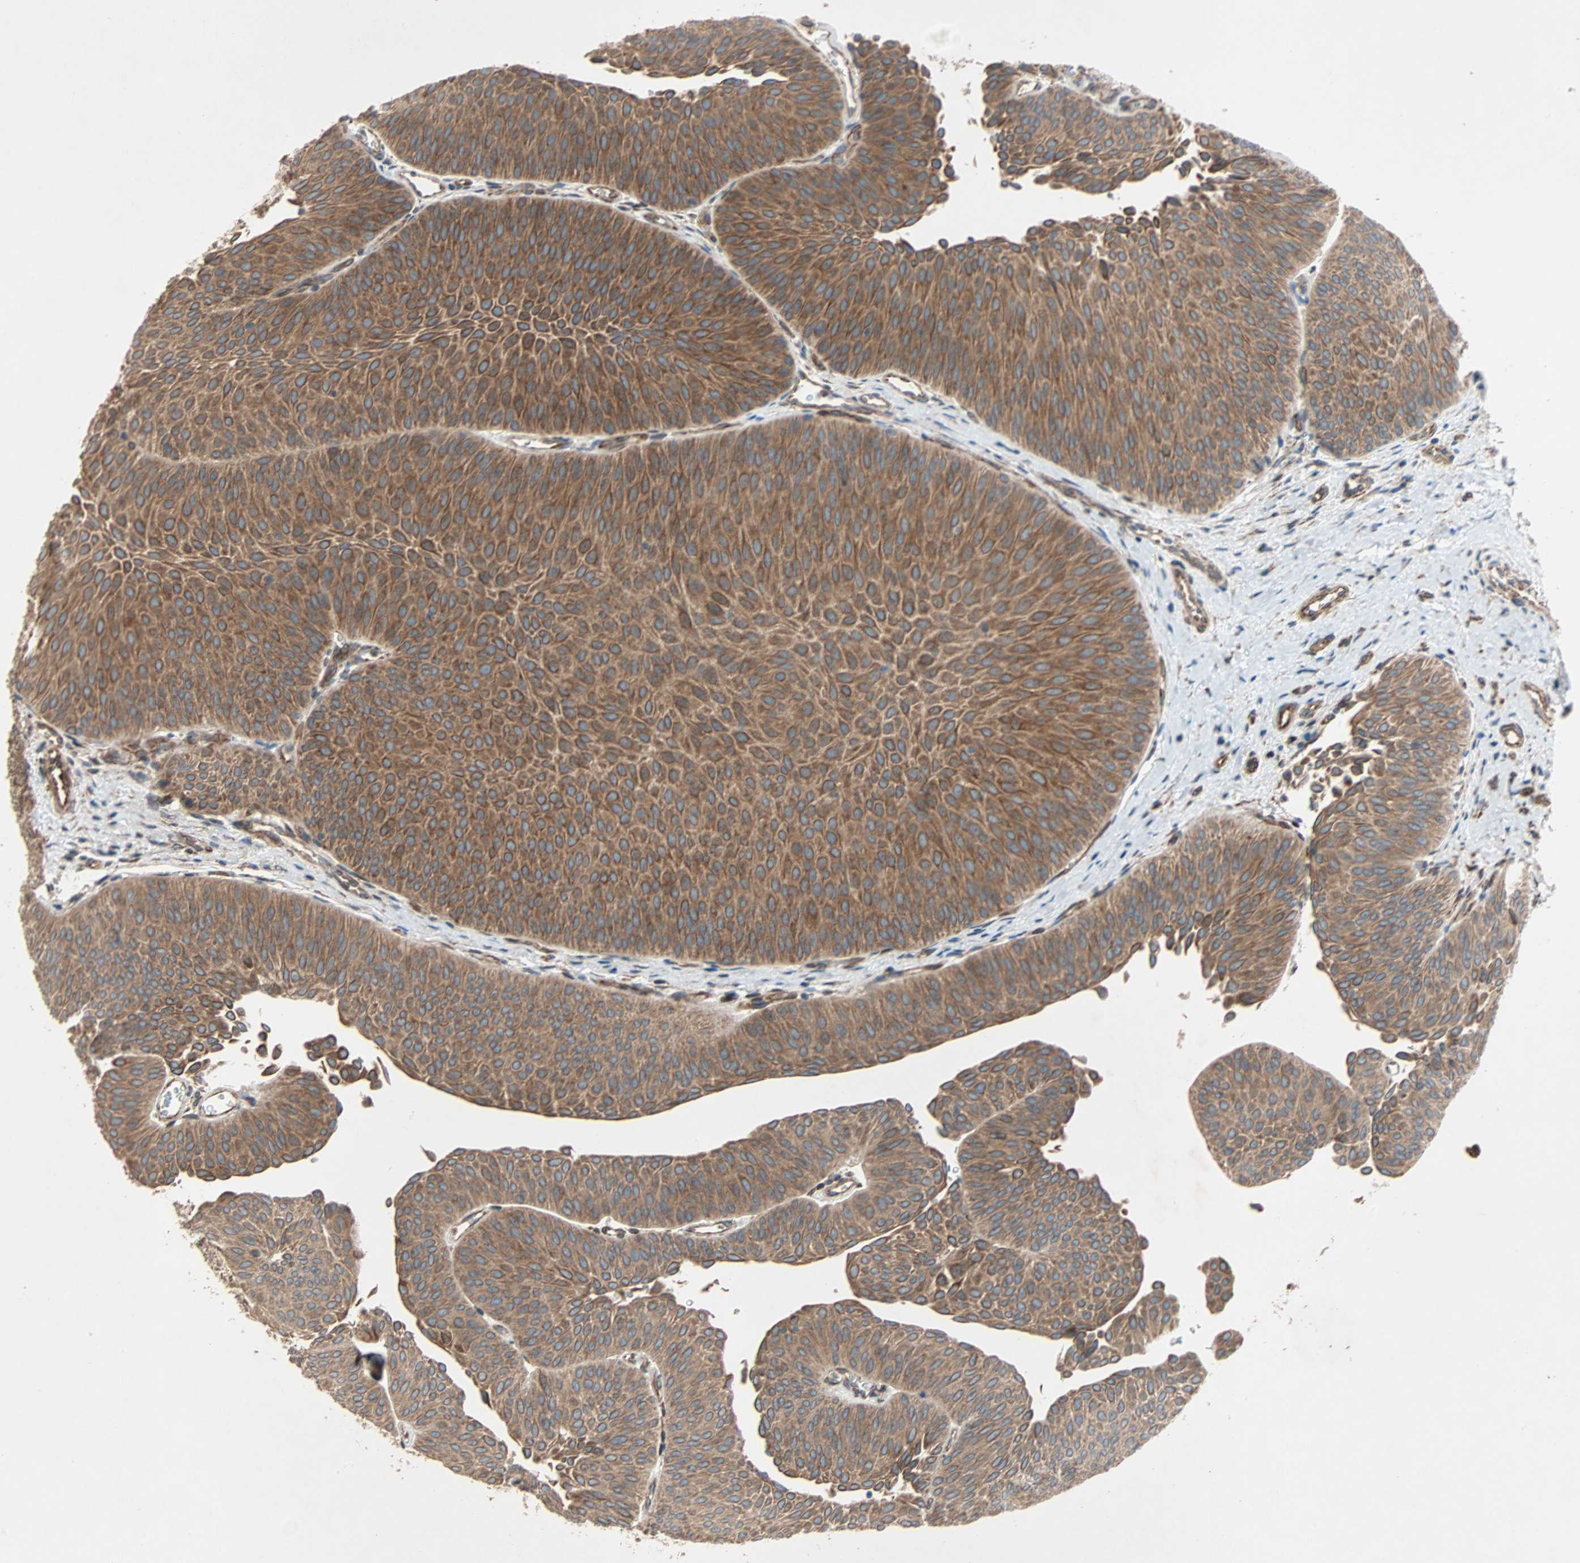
{"staining": {"intensity": "moderate", "quantity": ">75%", "location": "cytoplasmic/membranous"}, "tissue": "urothelial cancer", "cell_type": "Tumor cells", "image_type": "cancer", "snomed": [{"axis": "morphology", "description": "Urothelial carcinoma, Low grade"}, {"axis": "topography", "description": "Urinary bladder"}], "caption": "Protein expression analysis of urothelial cancer displays moderate cytoplasmic/membranous expression in about >75% of tumor cells.", "gene": "XYLT1", "patient": {"sex": "female", "age": 60}}